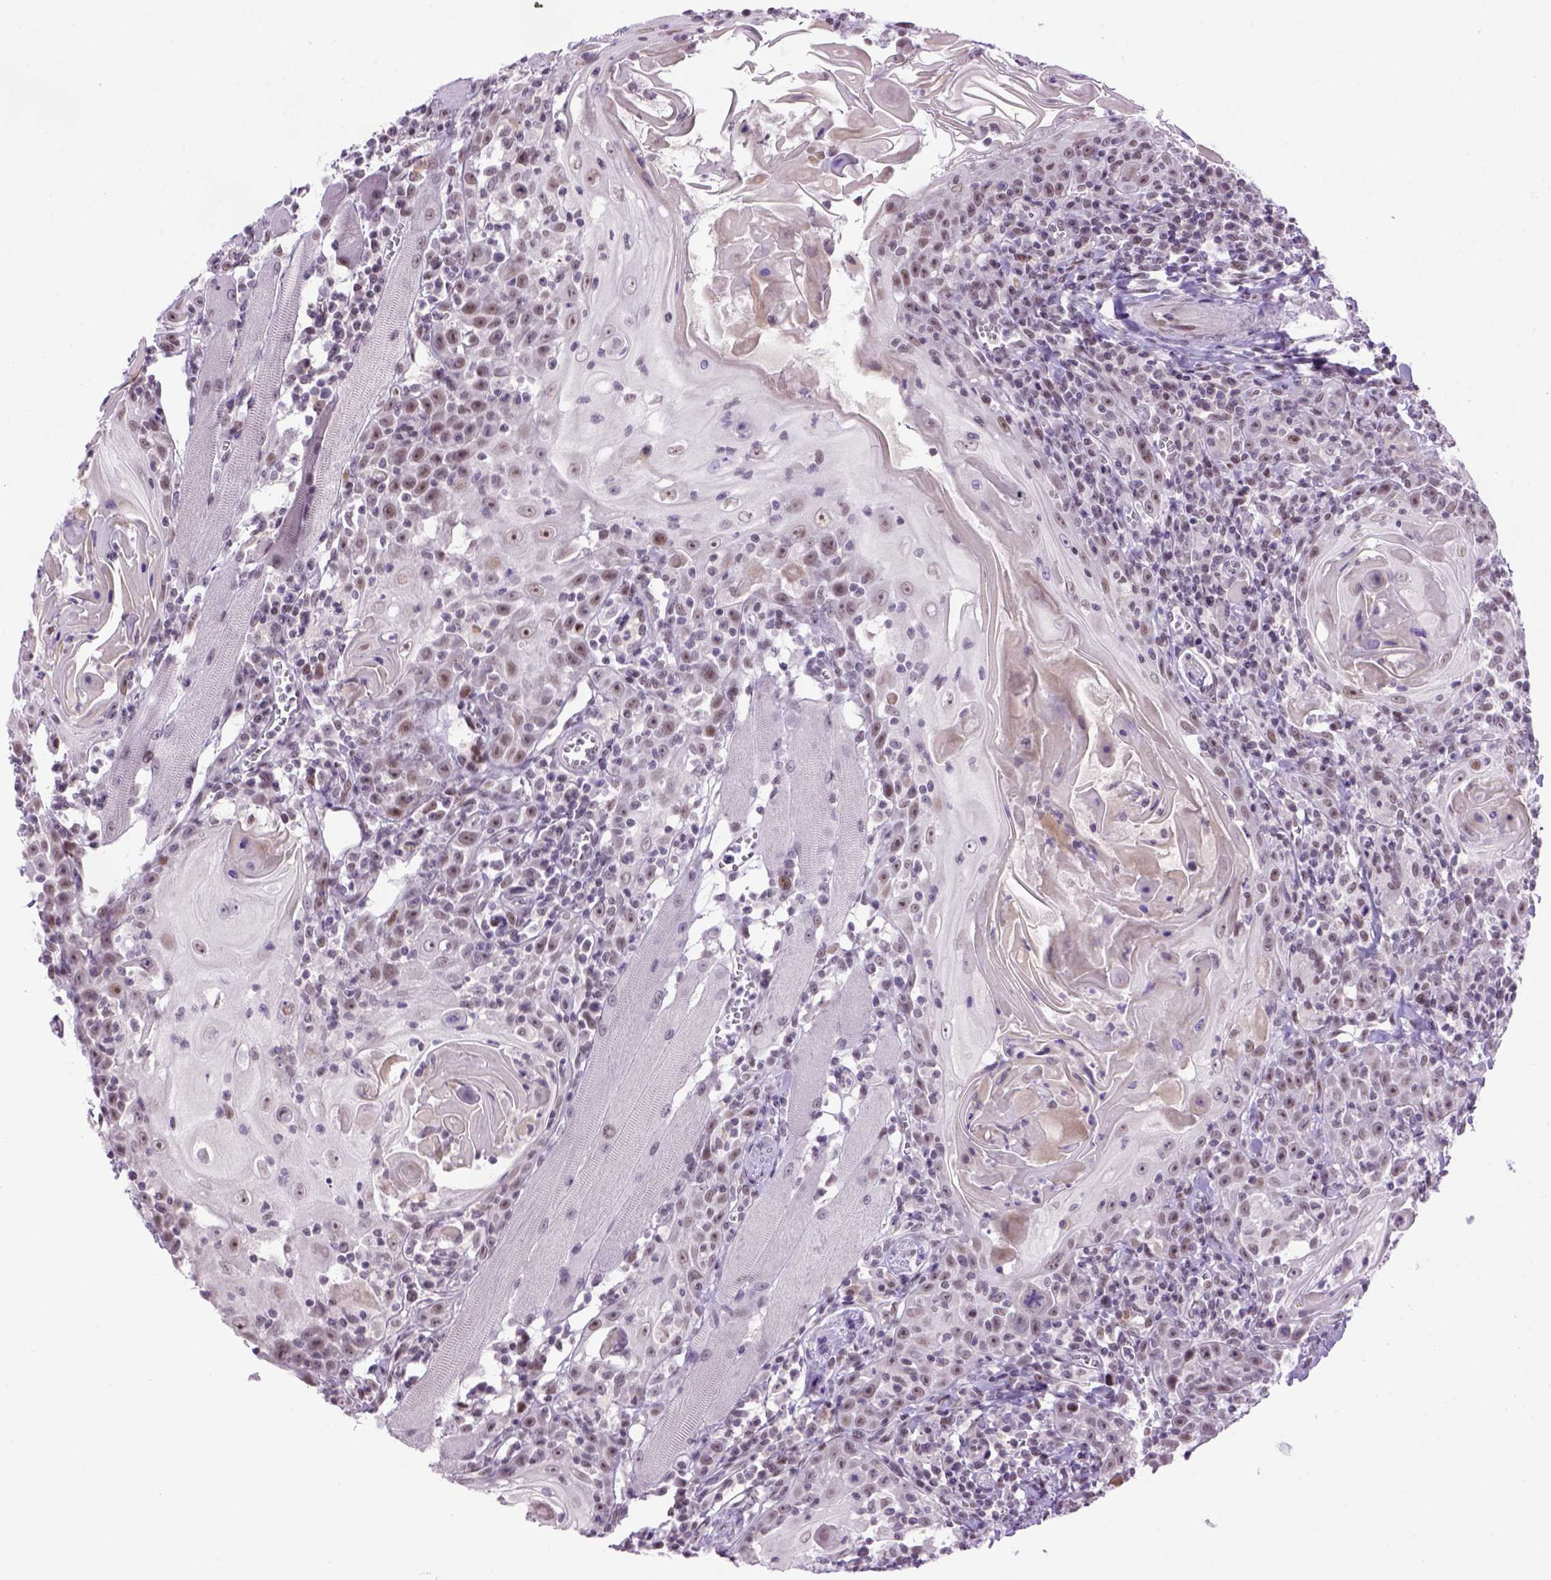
{"staining": {"intensity": "moderate", "quantity": "<25%", "location": "nuclear"}, "tissue": "head and neck cancer", "cell_type": "Tumor cells", "image_type": "cancer", "snomed": [{"axis": "morphology", "description": "Squamous cell carcinoma, NOS"}, {"axis": "topography", "description": "Head-Neck"}], "caption": "Moderate nuclear expression is seen in approximately <25% of tumor cells in head and neck squamous cell carcinoma. Nuclei are stained in blue.", "gene": "TBPL1", "patient": {"sex": "male", "age": 52}}